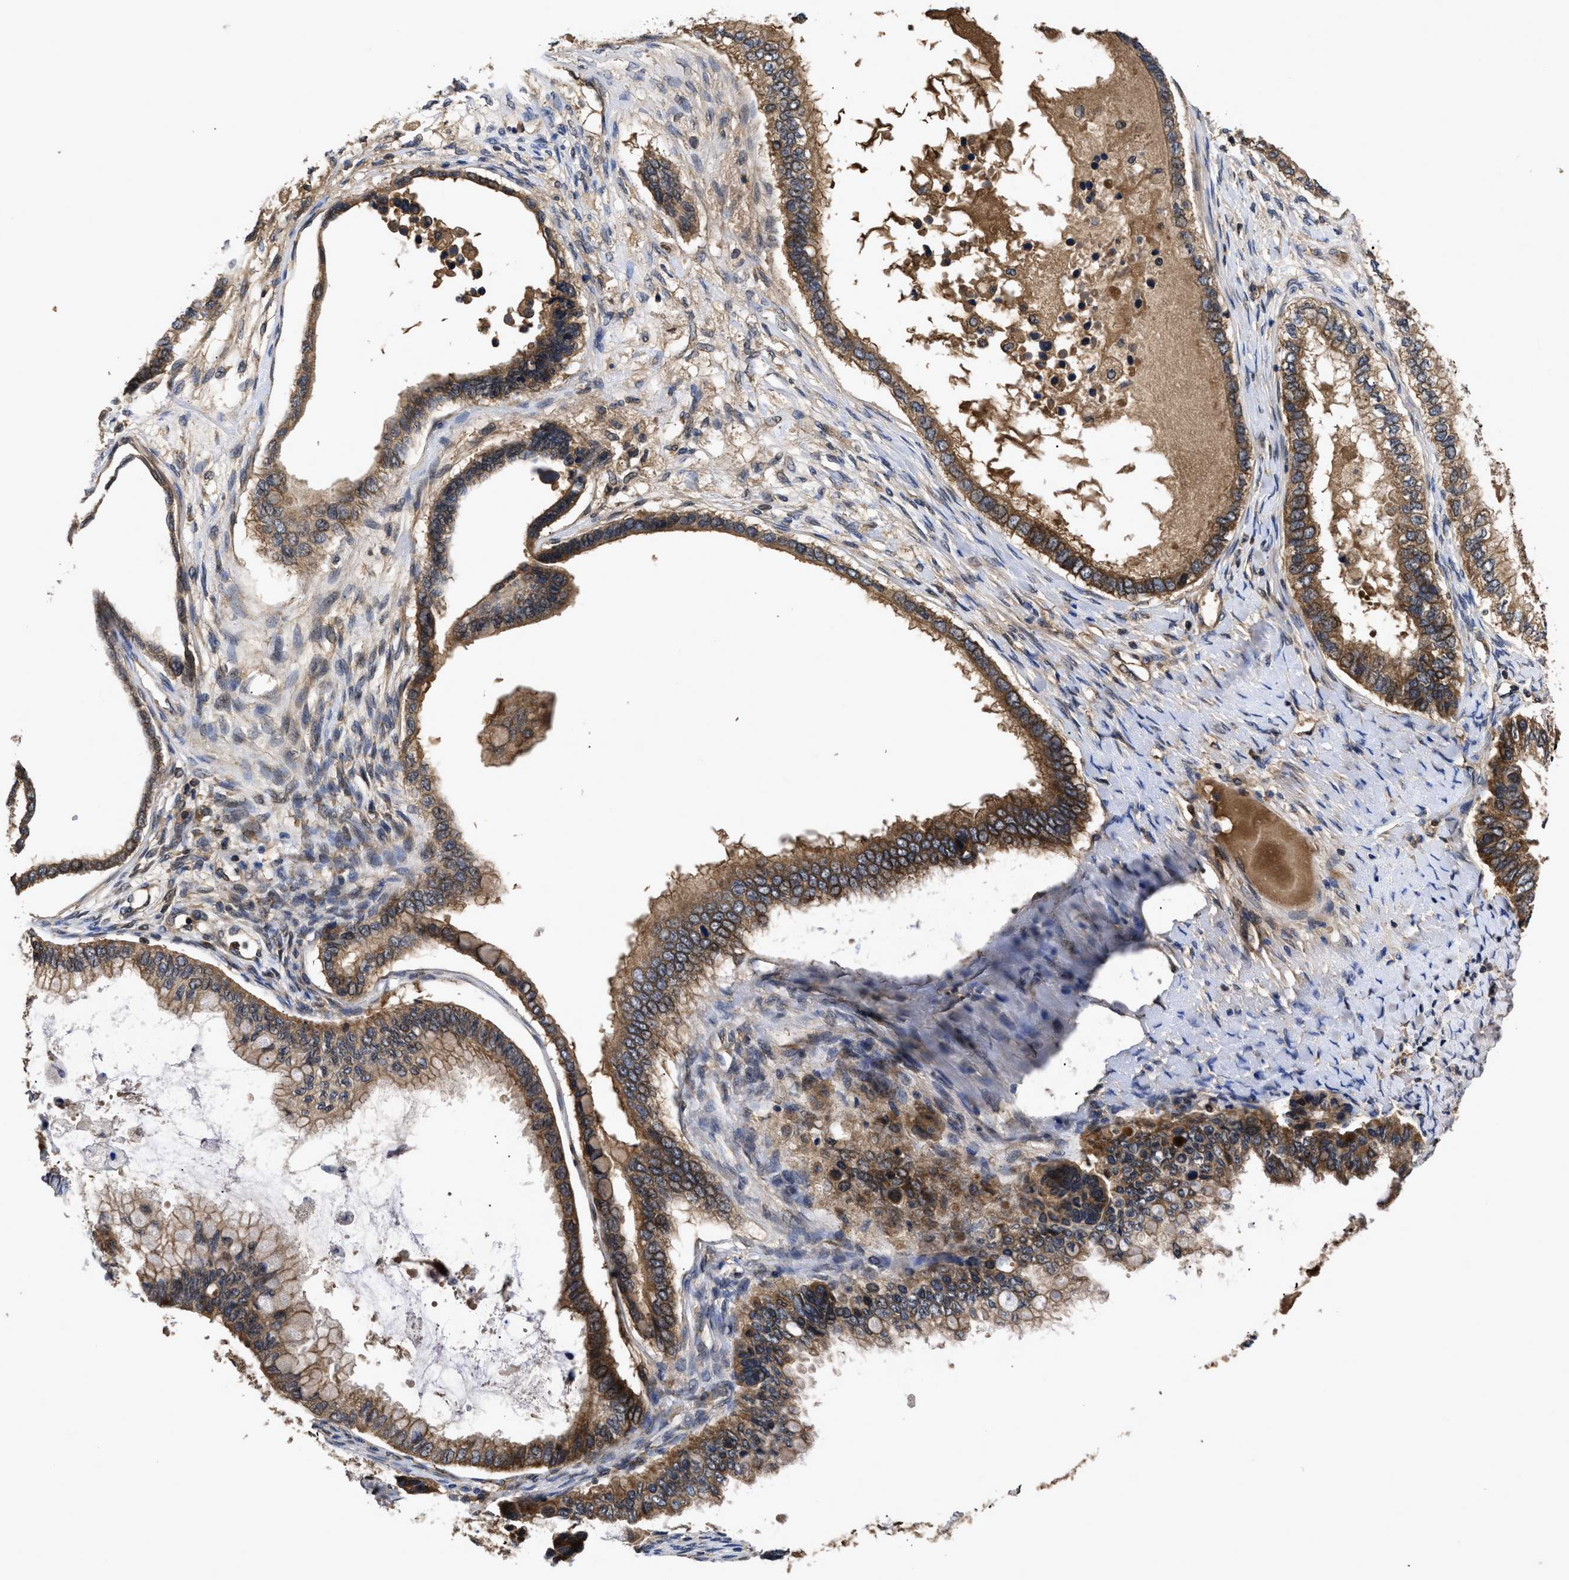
{"staining": {"intensity": "moderate", "quantity": ">75%", "location": "cytoplasmic/membranous"}, "tissue": "ovarian cancer", "cell_type": "Tumor cells", "image_type": "cancer", "snomed": [{"axis": "morphology", "description": "Cystadenocarcinoma, mucinous, NOS"}, {"axis": "topography", "description": "Ovary"}], "caption": "Protein analysis of ovarian cancer tissue displays moderate cytoplasmic/membranous expression in about >75% of tumor cells.", "gene": "LRRC3", "patient": {"sex": "female", "age": 80}}